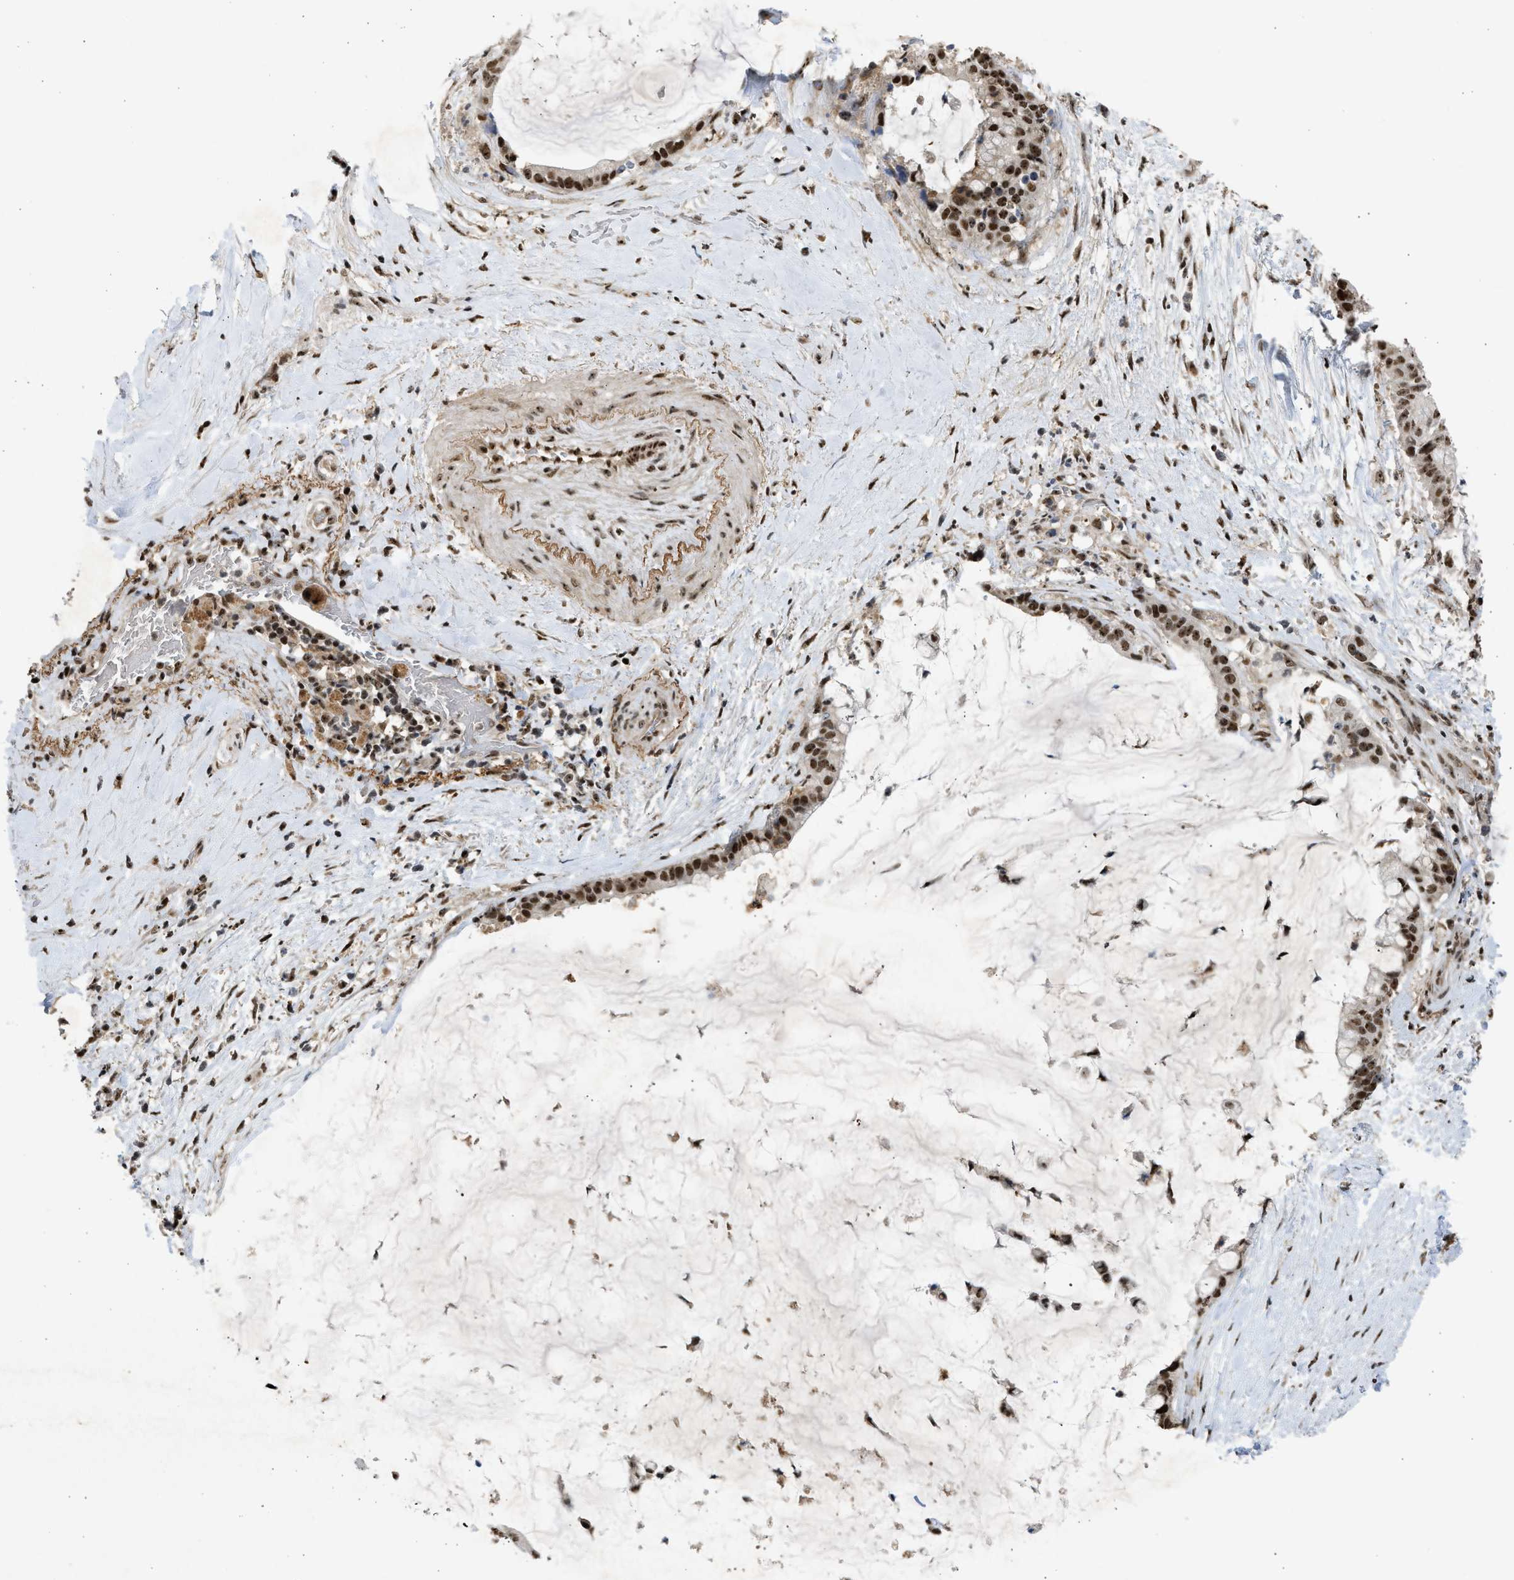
{"staining": {"intensity": "strong", "quantity": ">75%", "location": "nuclear"}, "tissue": "pancreatic cancer", "cell_type": "Tumor cells", "image_type": "cancer", "snomed": [{"axis": "morphology", "description": "Adenocarcinoma, NOS"}, {"axis": "topography", "description": "Pancreas"}], "caption": "Human adenocarcinoma (pancreatic) stained for a protein (brown) displays strong nuclear positive positivity in approximately >75% of tumor cells.", "gene": "TFDP2", "patient": {"sex": "male", "age": 41}}